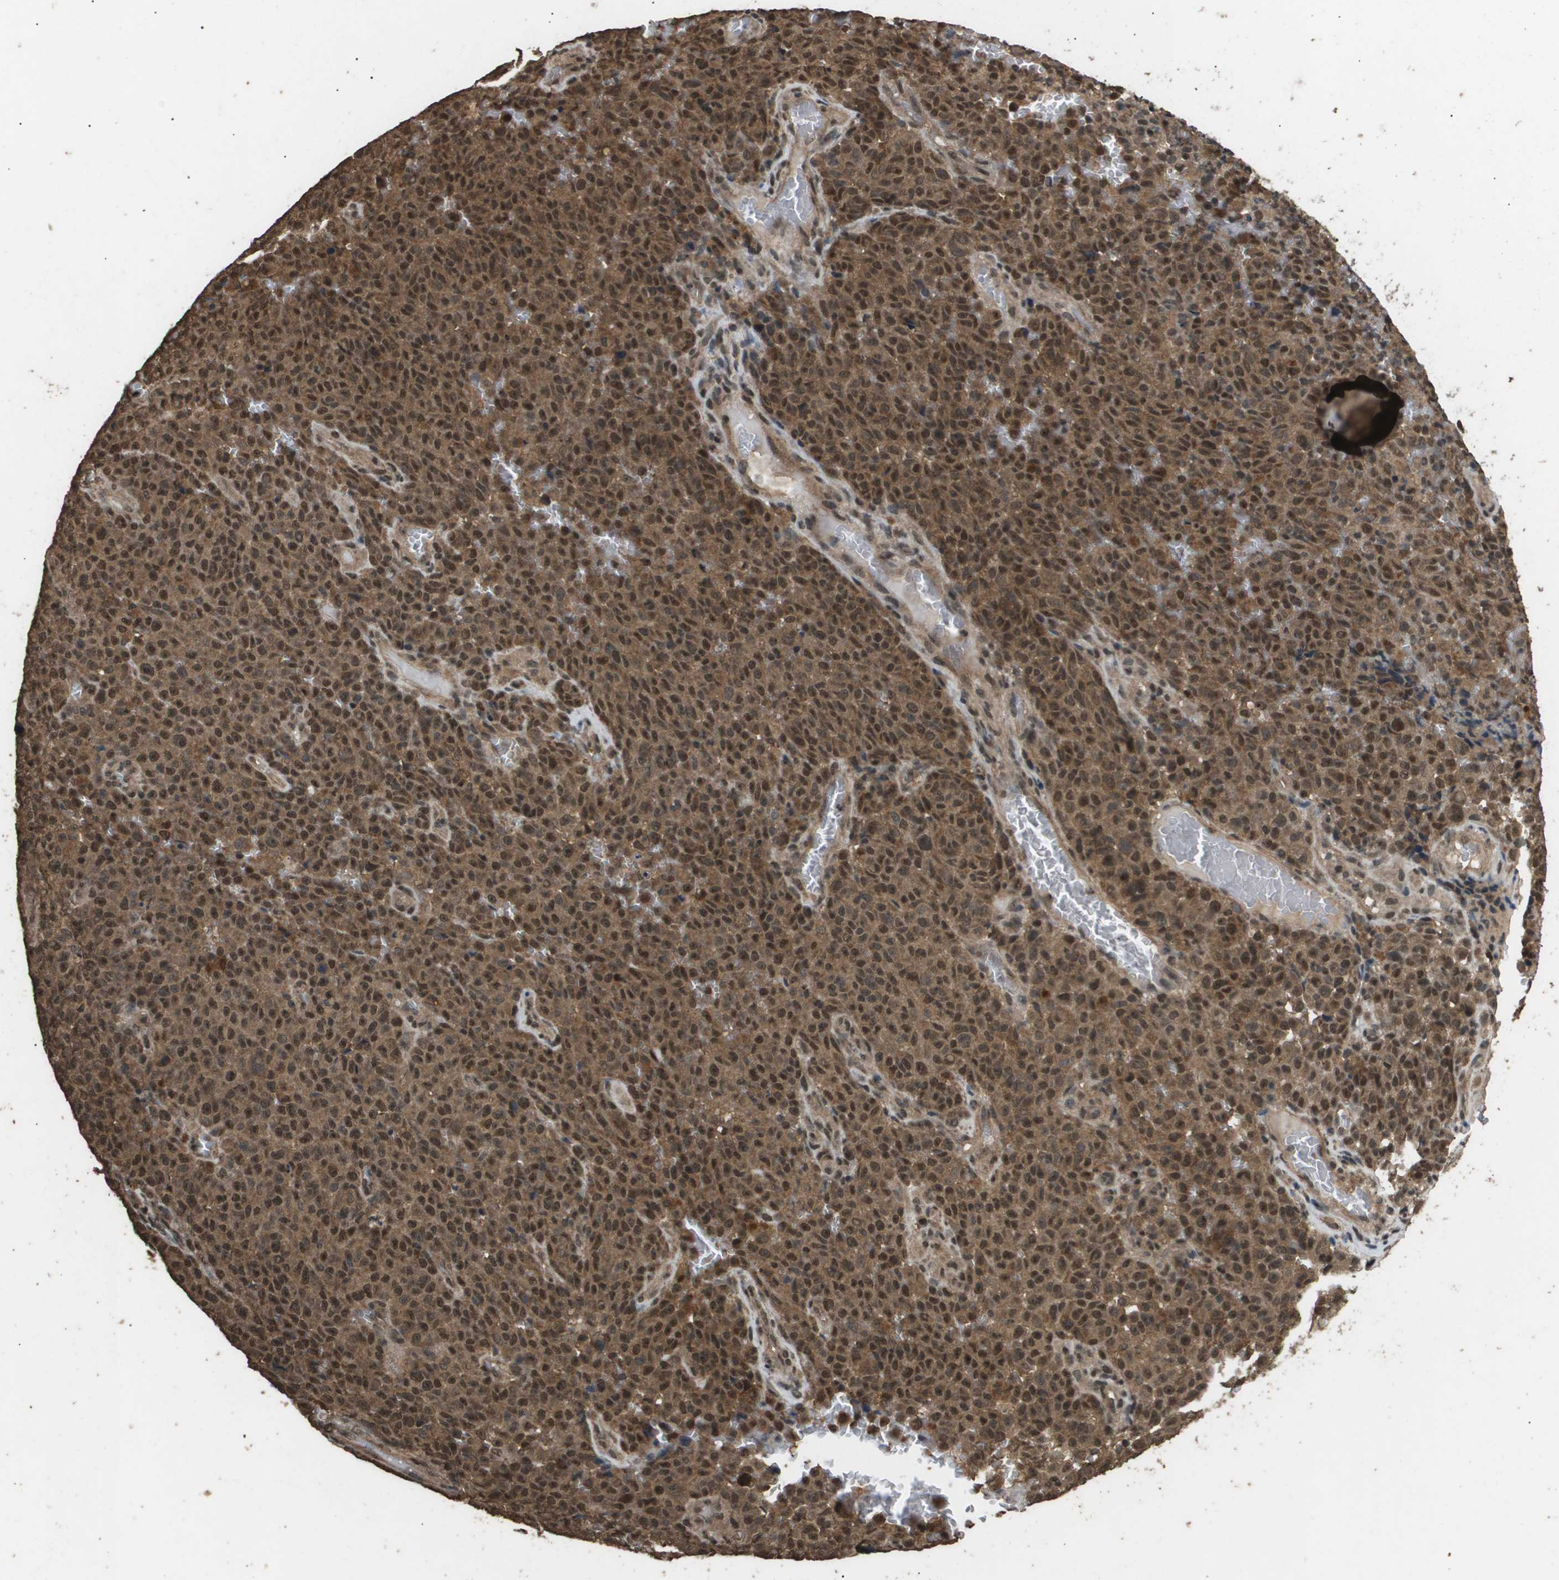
{"staining": {"intensity": "strong", "quantity": ">75%", "location": "cytoplasmic/membranous,nuclear"}, "tissue": "melanoma", "cell_type": "Tumor cells", "image_type": "cancer", "snomed": [{"axis": "morphology", "description": "Malignant melanoma, NOS"}, {"axis": "topography", "description": "Skin"}], "caption": "Strong cytoplasmic/membranous and nuclear expression for a protein is seen in about >75% of tumor cells of malignant melanoma using immunohistochemistry.", "gene": "ING1", "patient": {"sex": "female", "age": 82}}